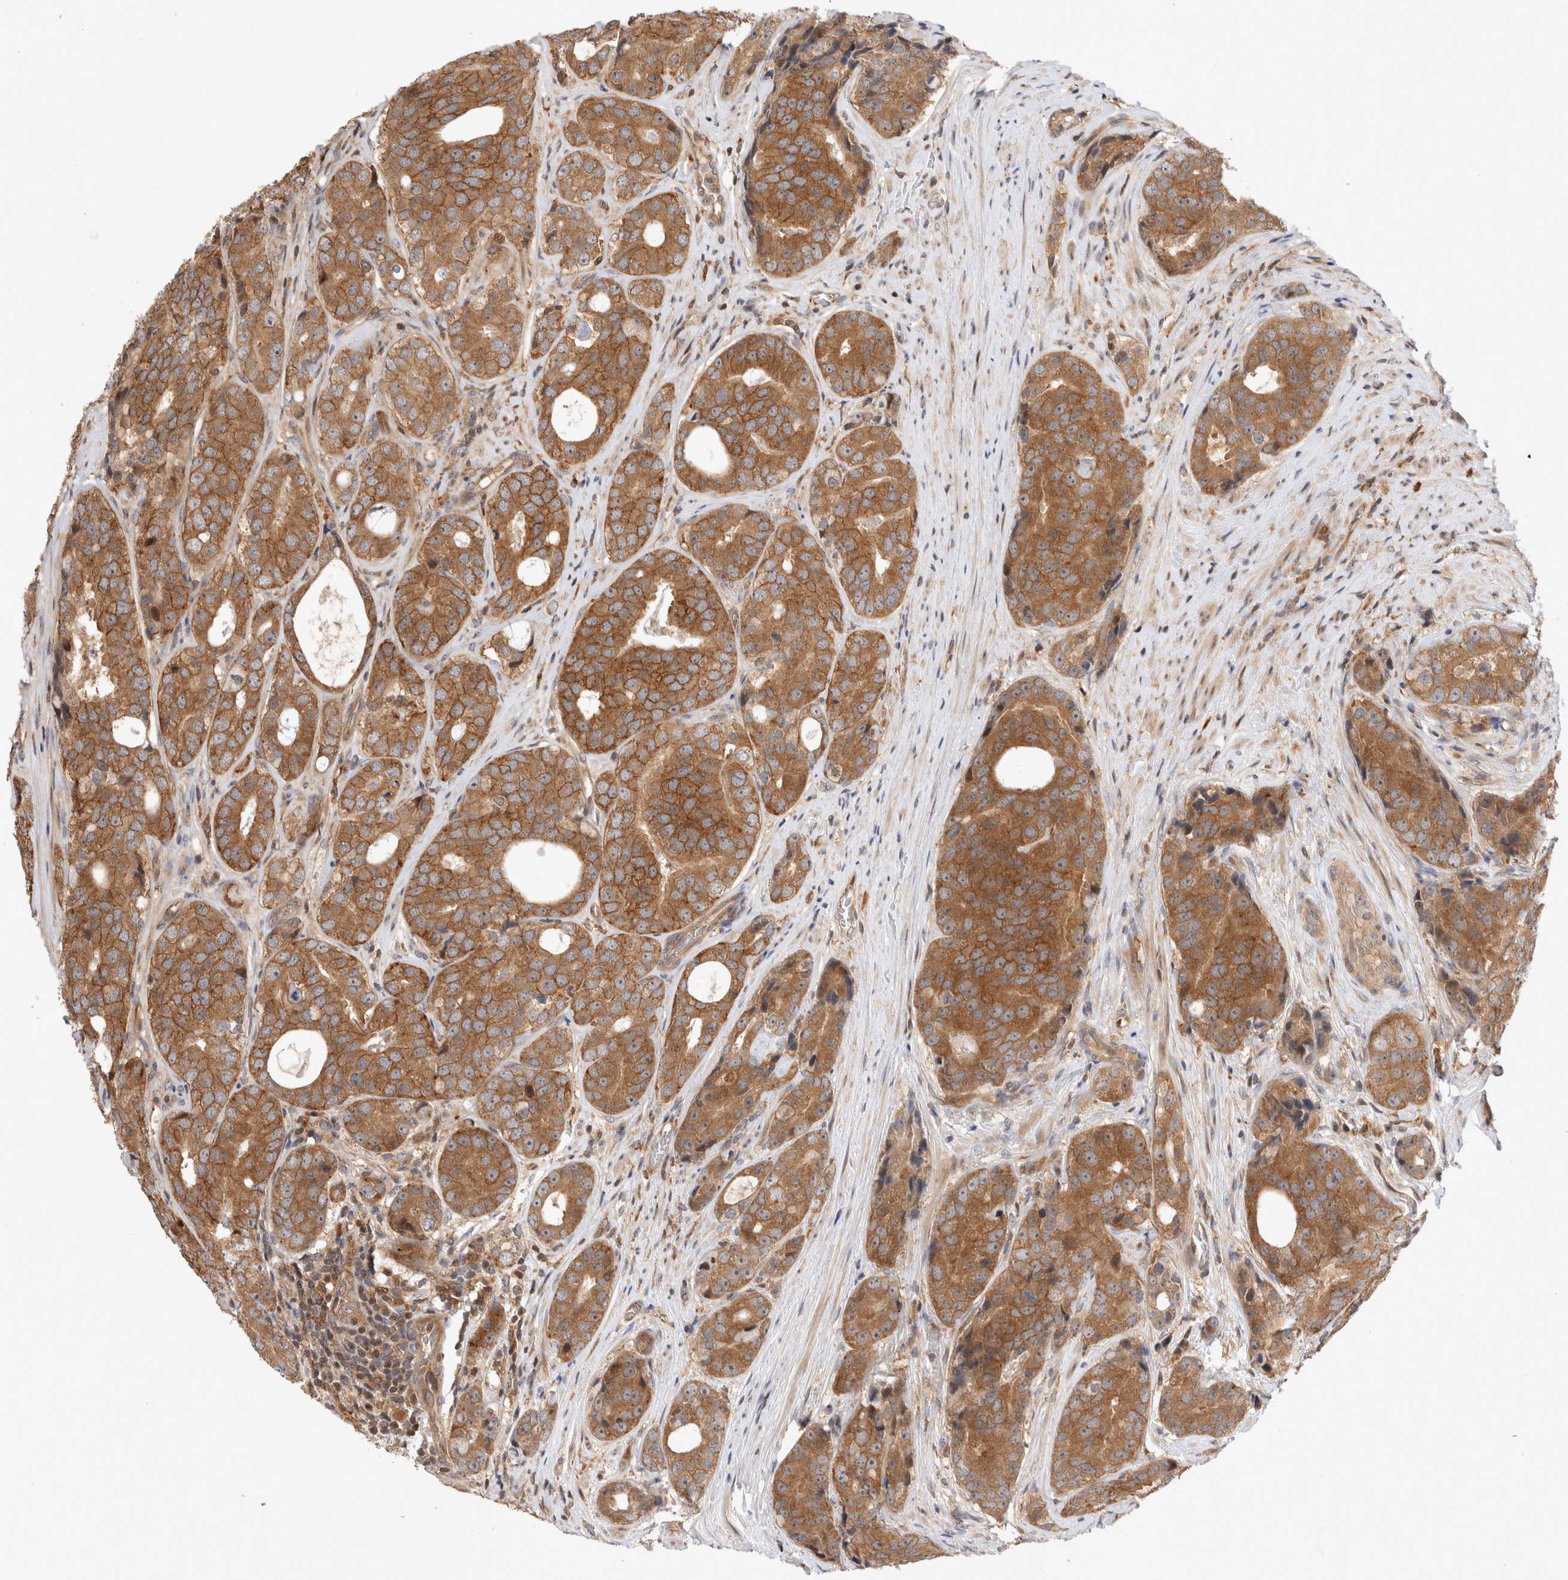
{"staining": {"intensity": "strong", "quantity": ">75%", "location": "cytoplasmic/membranous"}, "tissue": "prostate cancer", "cell_type": "Tumor cells", "image_type": "cancer", "snomed": [{"axis": "morphology", "description": "Adenocarcinoma, High grade"}, {"axis": "topography", "description": "Prostate"}], "caption": "Brown immunohistochemical staining in human prostate cancer (high-grade adenocarcinoma) demonstrates strong cytoplasmic/membranous expression in about >75% of tumor cells.", "gene": "HTT", "patient": {"sex": "male", "age": 56}}